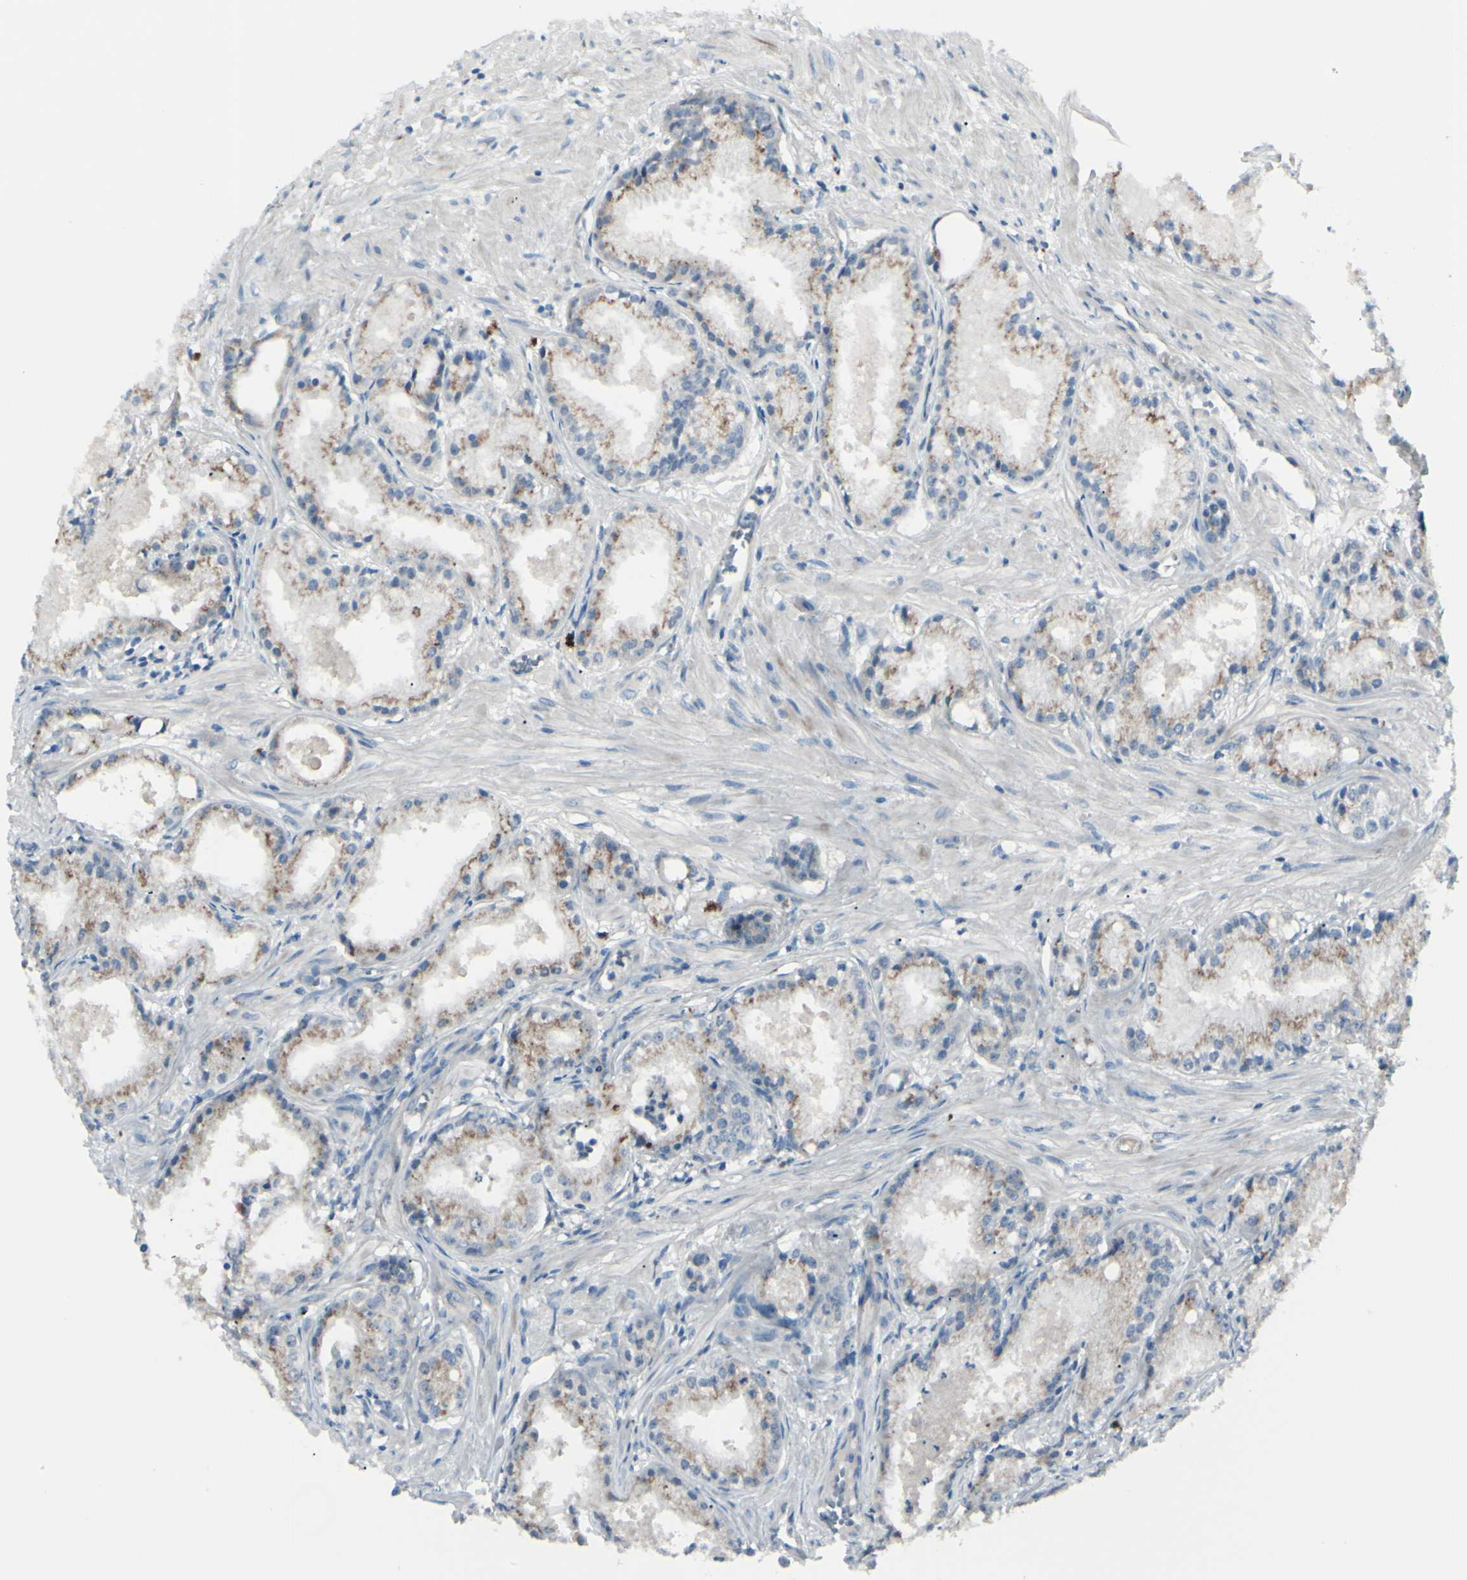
{"staining": {"intensity": "strong", "quantity": ">75%", "location": "cytoplasmic/membranous"}, "tissue": "prostate cancer", "cell_type": "Tumor cells", "image_type": "cancer", "snomed": [{"axis": "morphology", "description": "Adenocarcinoma, Low grade"}, {"axis": "topography", "description": "Prostate"}], "caption": "A micrograph of prostate cancer (low-grade adenocarcinoma) stained for a protein demonstrates strong cytoplasmic/membranous brown staining in tumor cells. Nuclei are stained in blue.", "gene": "B4GALT1", "patient": {"sex": "male", "age": 72}}